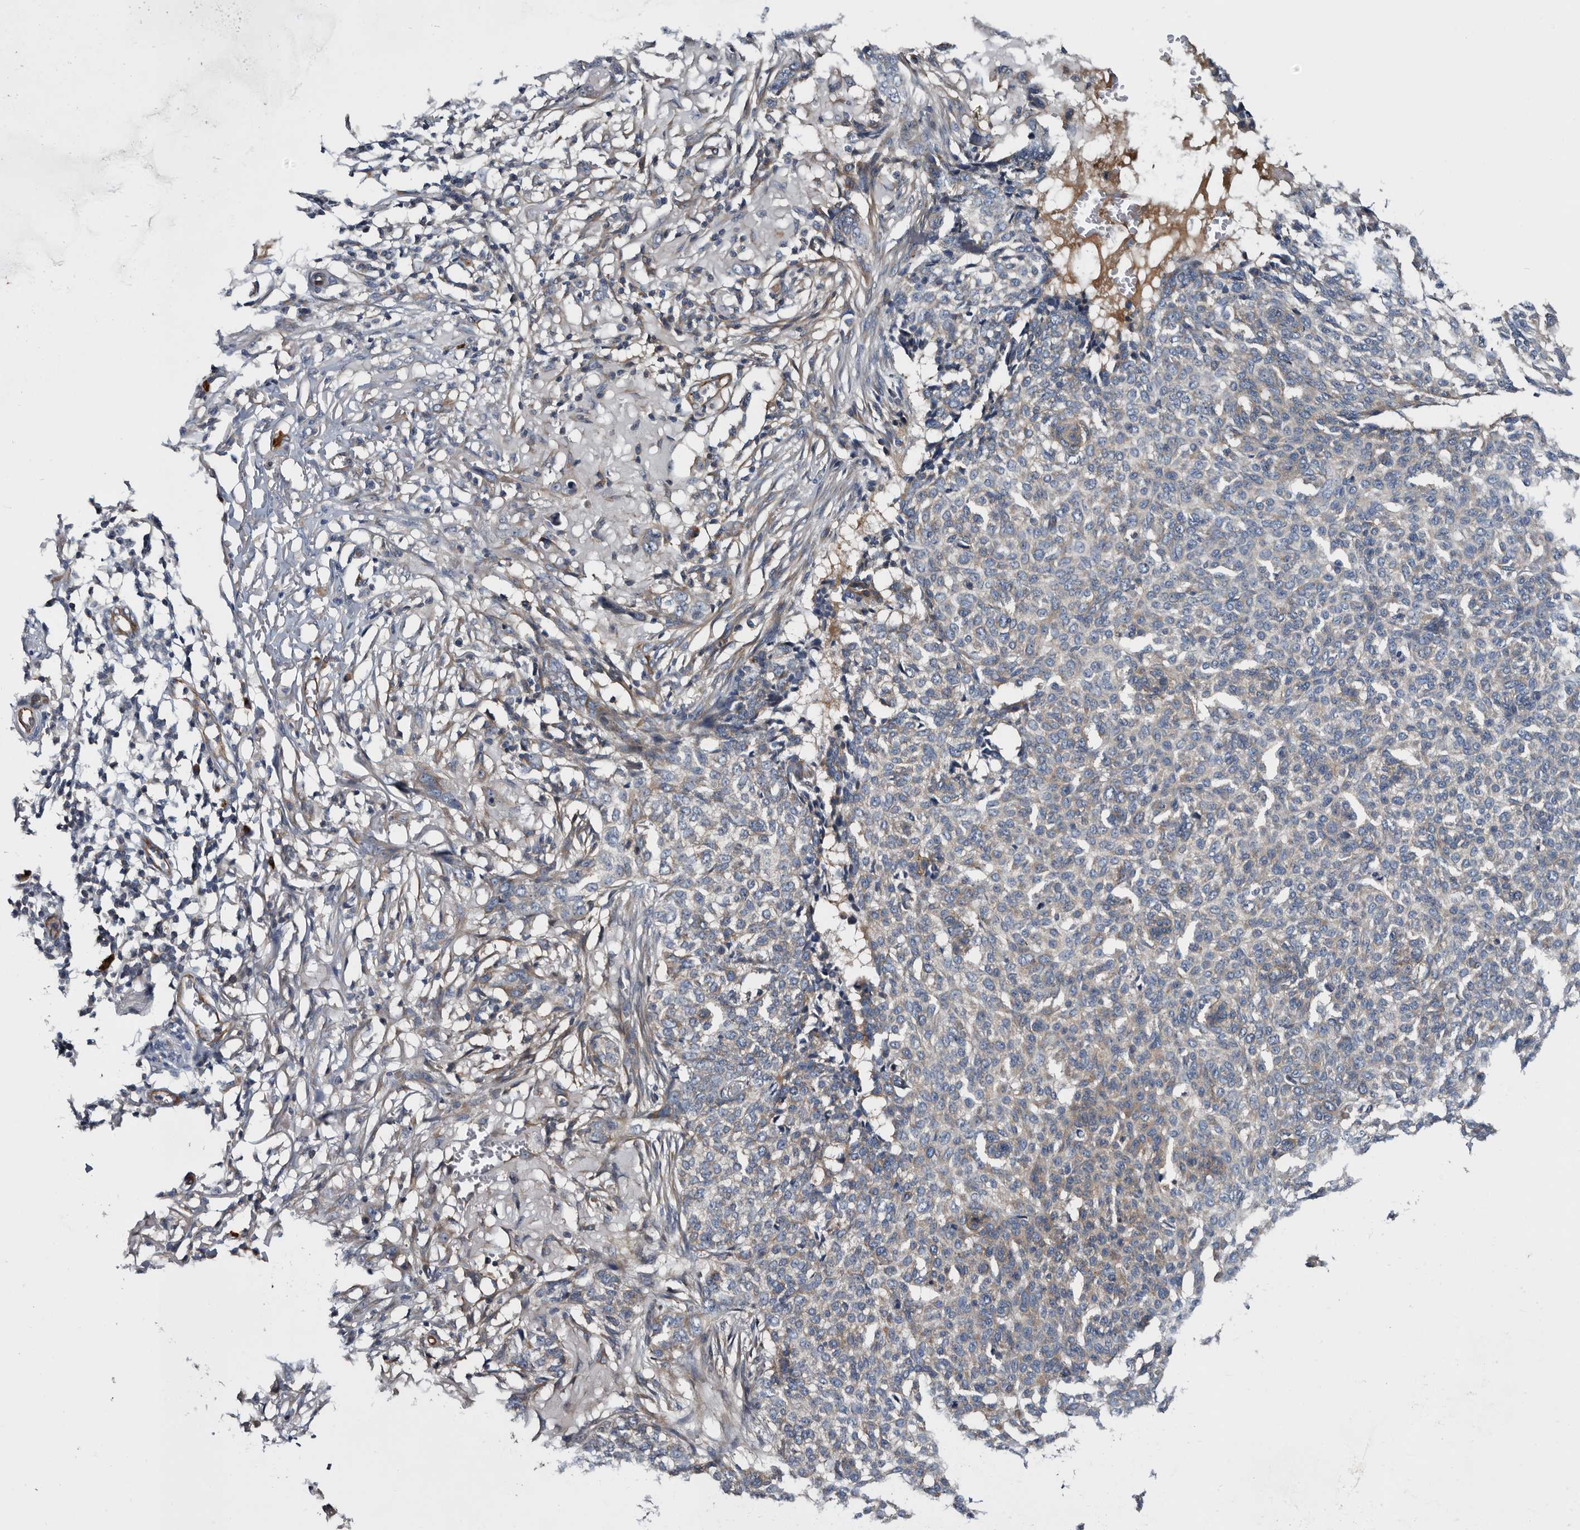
{"staining": {"intensity": "moderate", "quantity": "25%-75%", "location": "cytoplasmic/membranous"}, "tissue": "skin cancer", "cell_type": "Tumor cells", "image_type": "cancer", "snomed": [{"axis": "morphology", "description": "Basal cell carcinoma"}, {"axis": "topography", "description": "Skin"}], "caption": "Tumor cells show medium levels of moderate cytoplasmic/membranous staining in approximately 25%-75% of cells in human skin cancer (basal cell carcinoma).", "gene": "TSPAN17", "patient": {"sex": "male", "age": 85}}